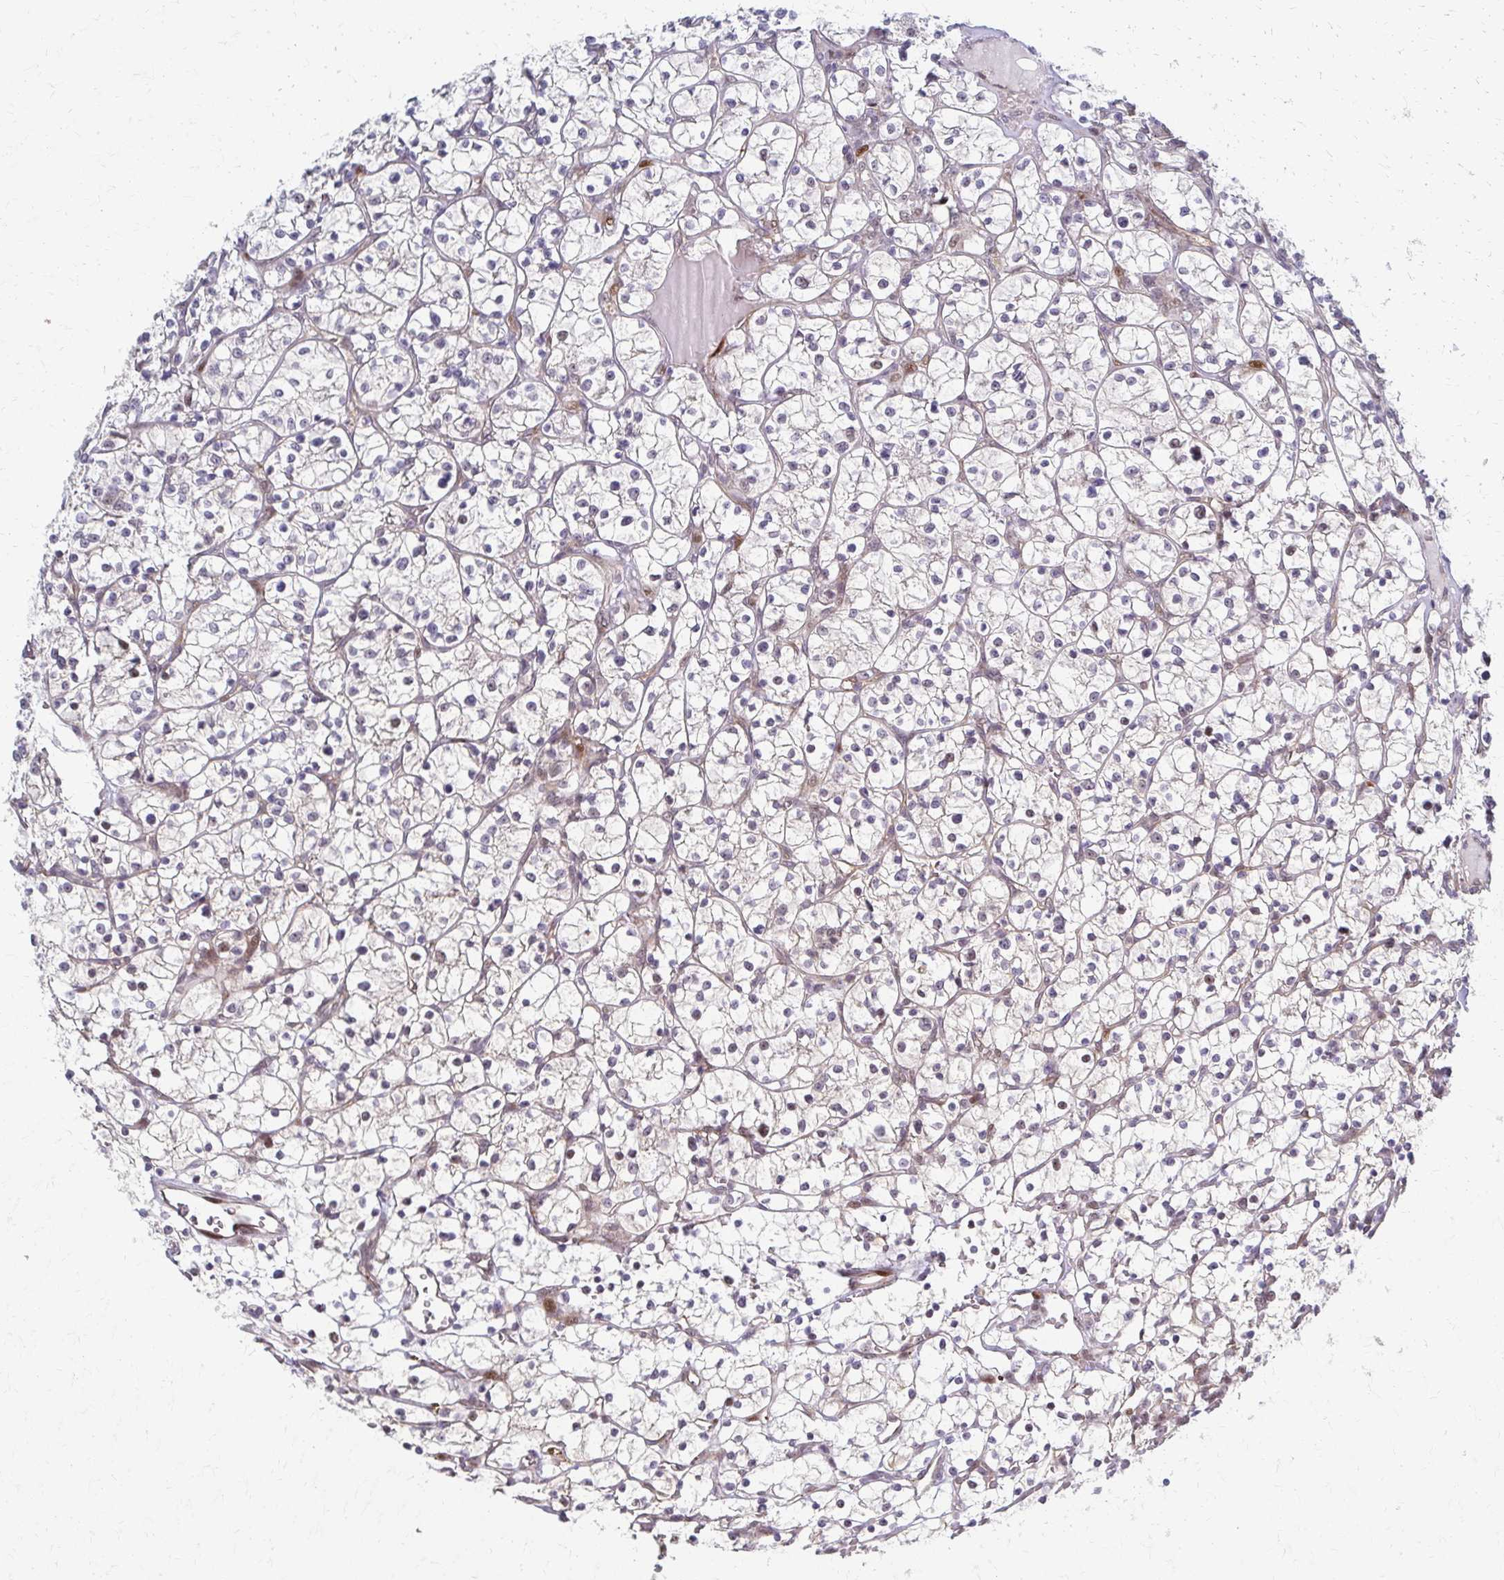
{"staining": {"intensity": "negative", "quantity": "none", "location": "none"}, "tissue": "renal cancer", "cell_type": "Tumor cells", "image_type": "cancer", "snomed": [{"axis": "morphology", "description": "Adenocarcinoma, NOS"}, {"axis": "topography", "description": "Kidney"}], "caption": "Image shows no protein positivity in tumor cells of renal cancer tissue.", "gene": "PSMD7", "patient": {"sex": "female", "age": 64}}